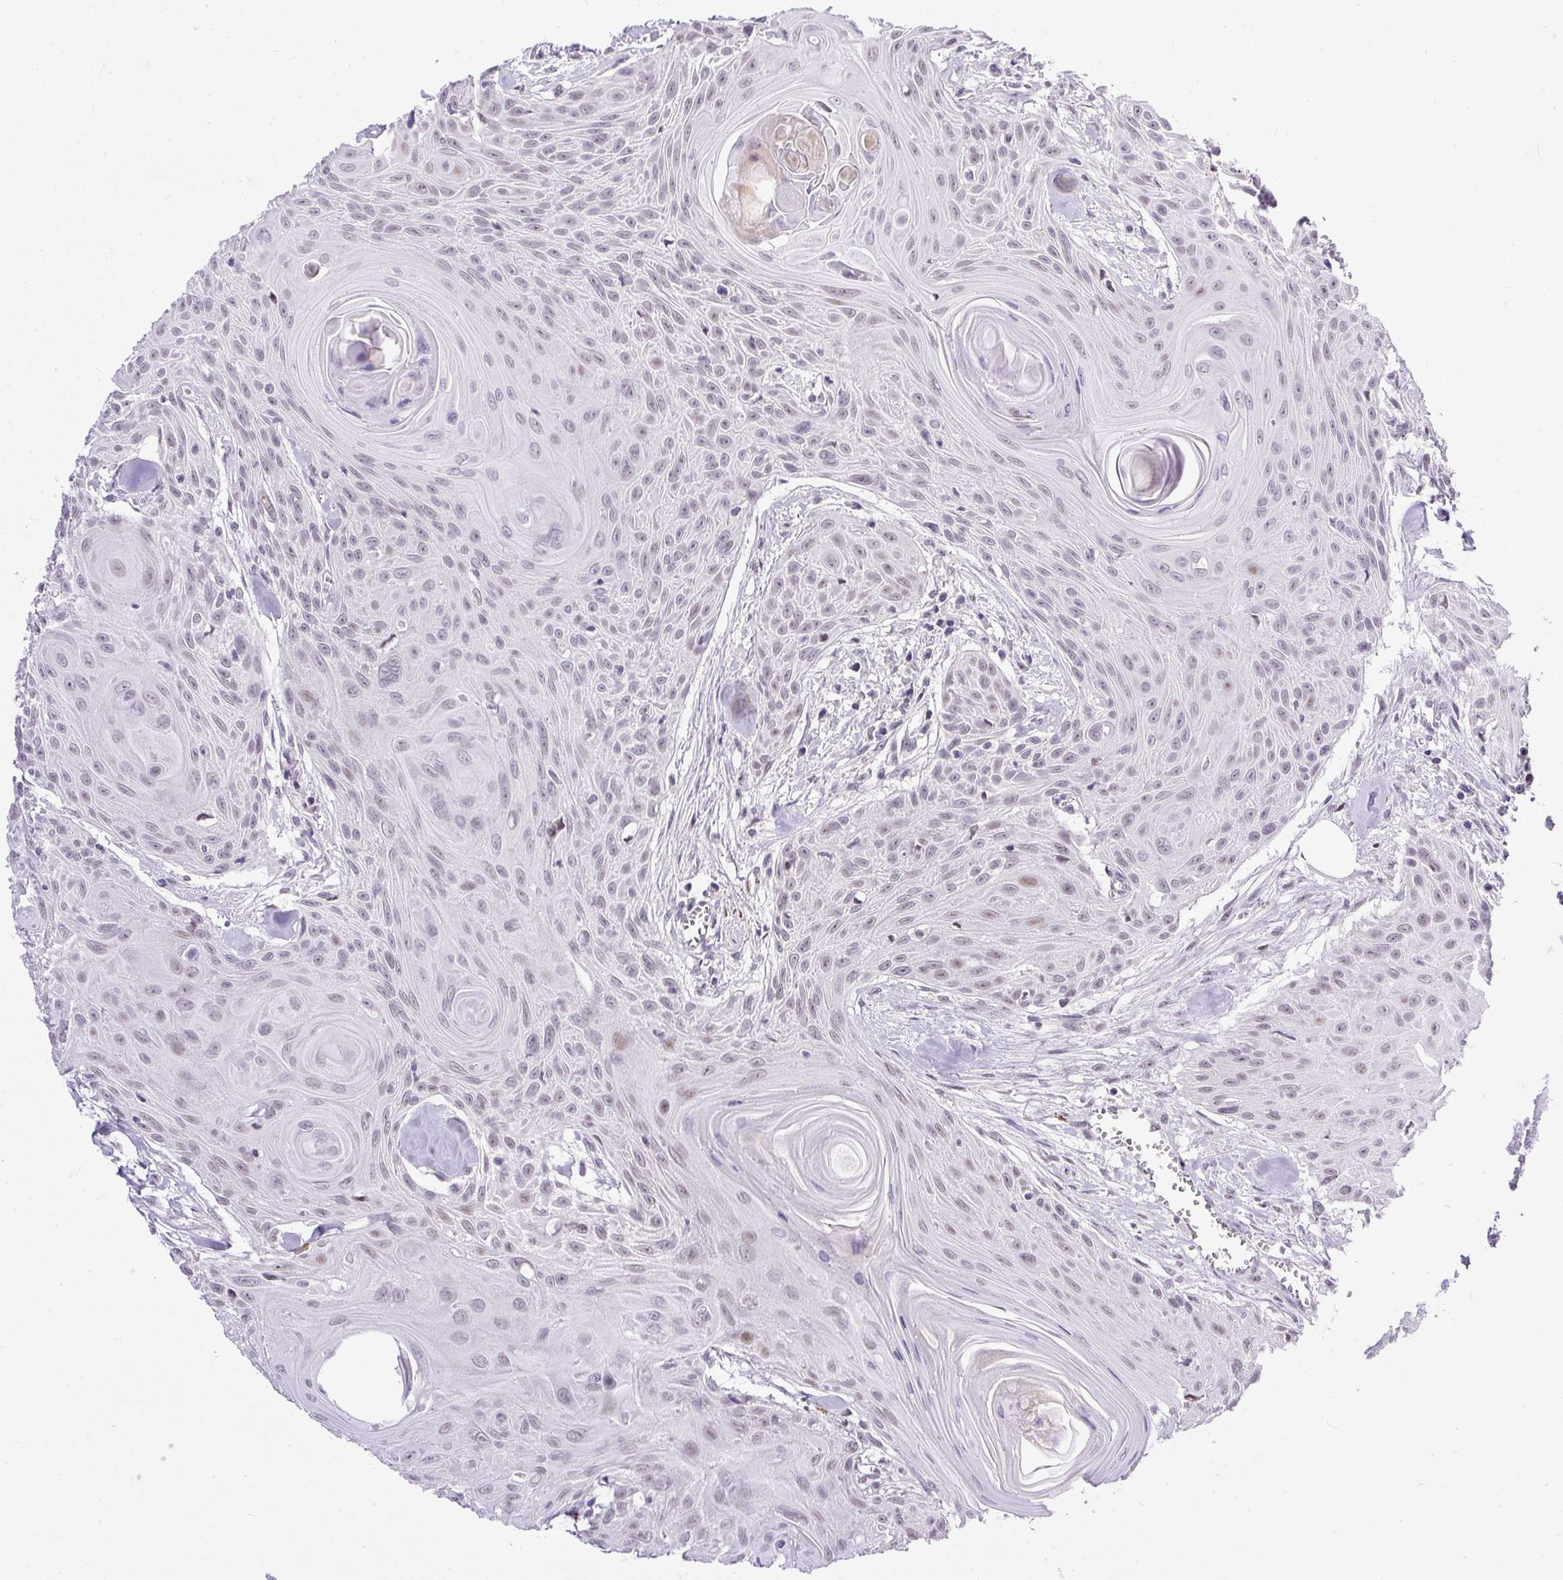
{"staining": {"intensity": "weak", "quantity": "<25%", "location": "nuclear"}, "tissue": "head and neck cancer", "cell_type": "Tumor cells", "image_type": "cancer", "snomed": [{"axis": "morphology", "description": "Squamous cell carcinoma, NOS"}, {"axis": "topography", "description": "Lymph node"}, {"axis": "topography", "description": "Salivary gland"}, {"axis": "topography", "description": "Head-Neck"}], "caption": "Tumor cells show no significant expression in head and neck cancer. The staining is performed using DAB brown chromogen with nuclei counter-stained in using hematoxylin.", "gene": "WNT10B", "patient": {"sex": "female", "age": 74}}